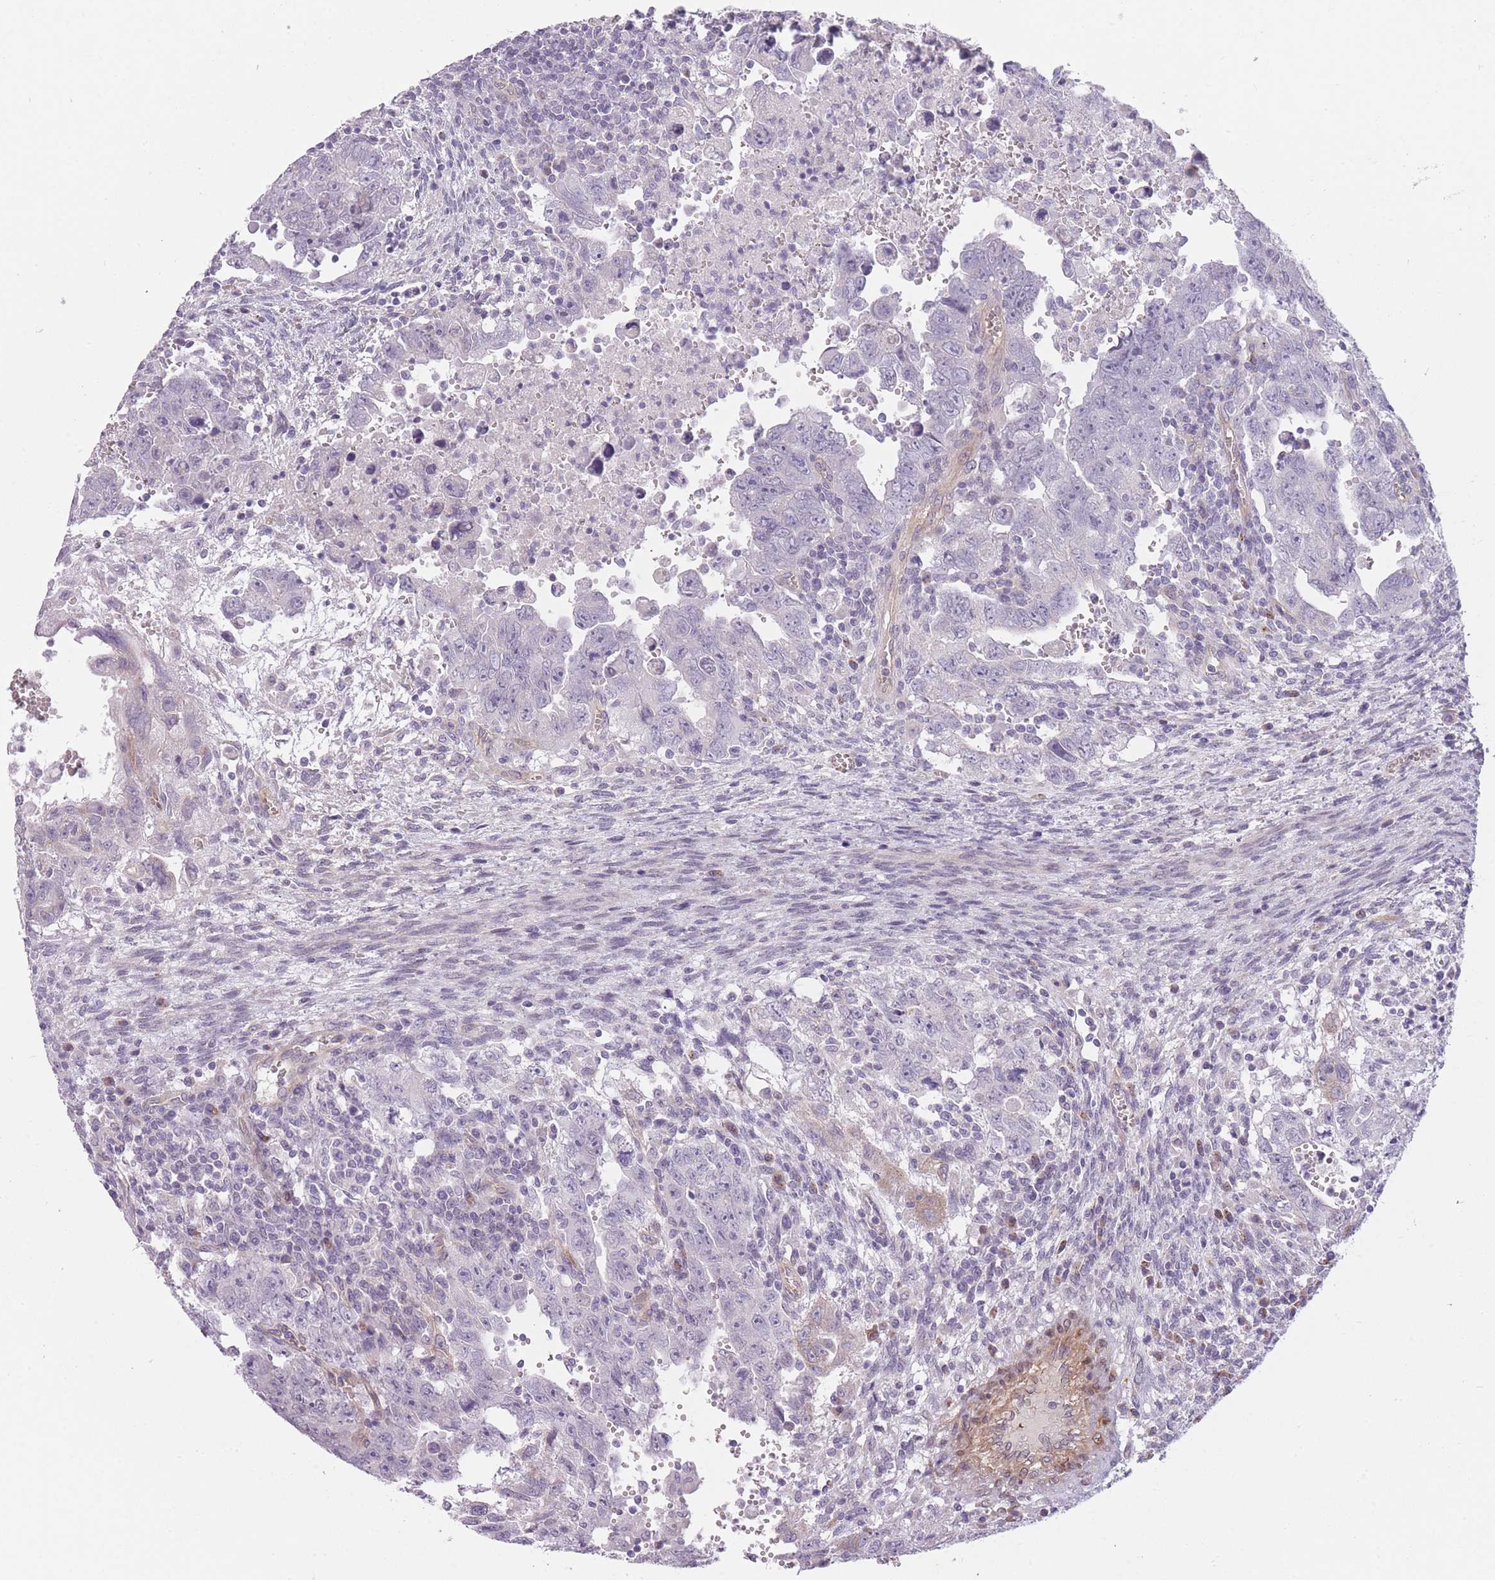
{"staining": {"intensity": "negative", "quantity": "none", "location": "none"}, "tissue": "testis cancer", "cell_type": "Tumor cells", "image_type": "cancer", "snomed": [{"axis": "morphology", "description": "Carcinoma, Embryonal, NOS"}, {"axis": "topography", "description": "Testis"}], "caption": "This is an IHC photomicrograph of human testis embryonal carcinoma. There is no expression in tumor cells.", "gene": "PGRMC2", "patient": {"sex": "male", "age": 28}}